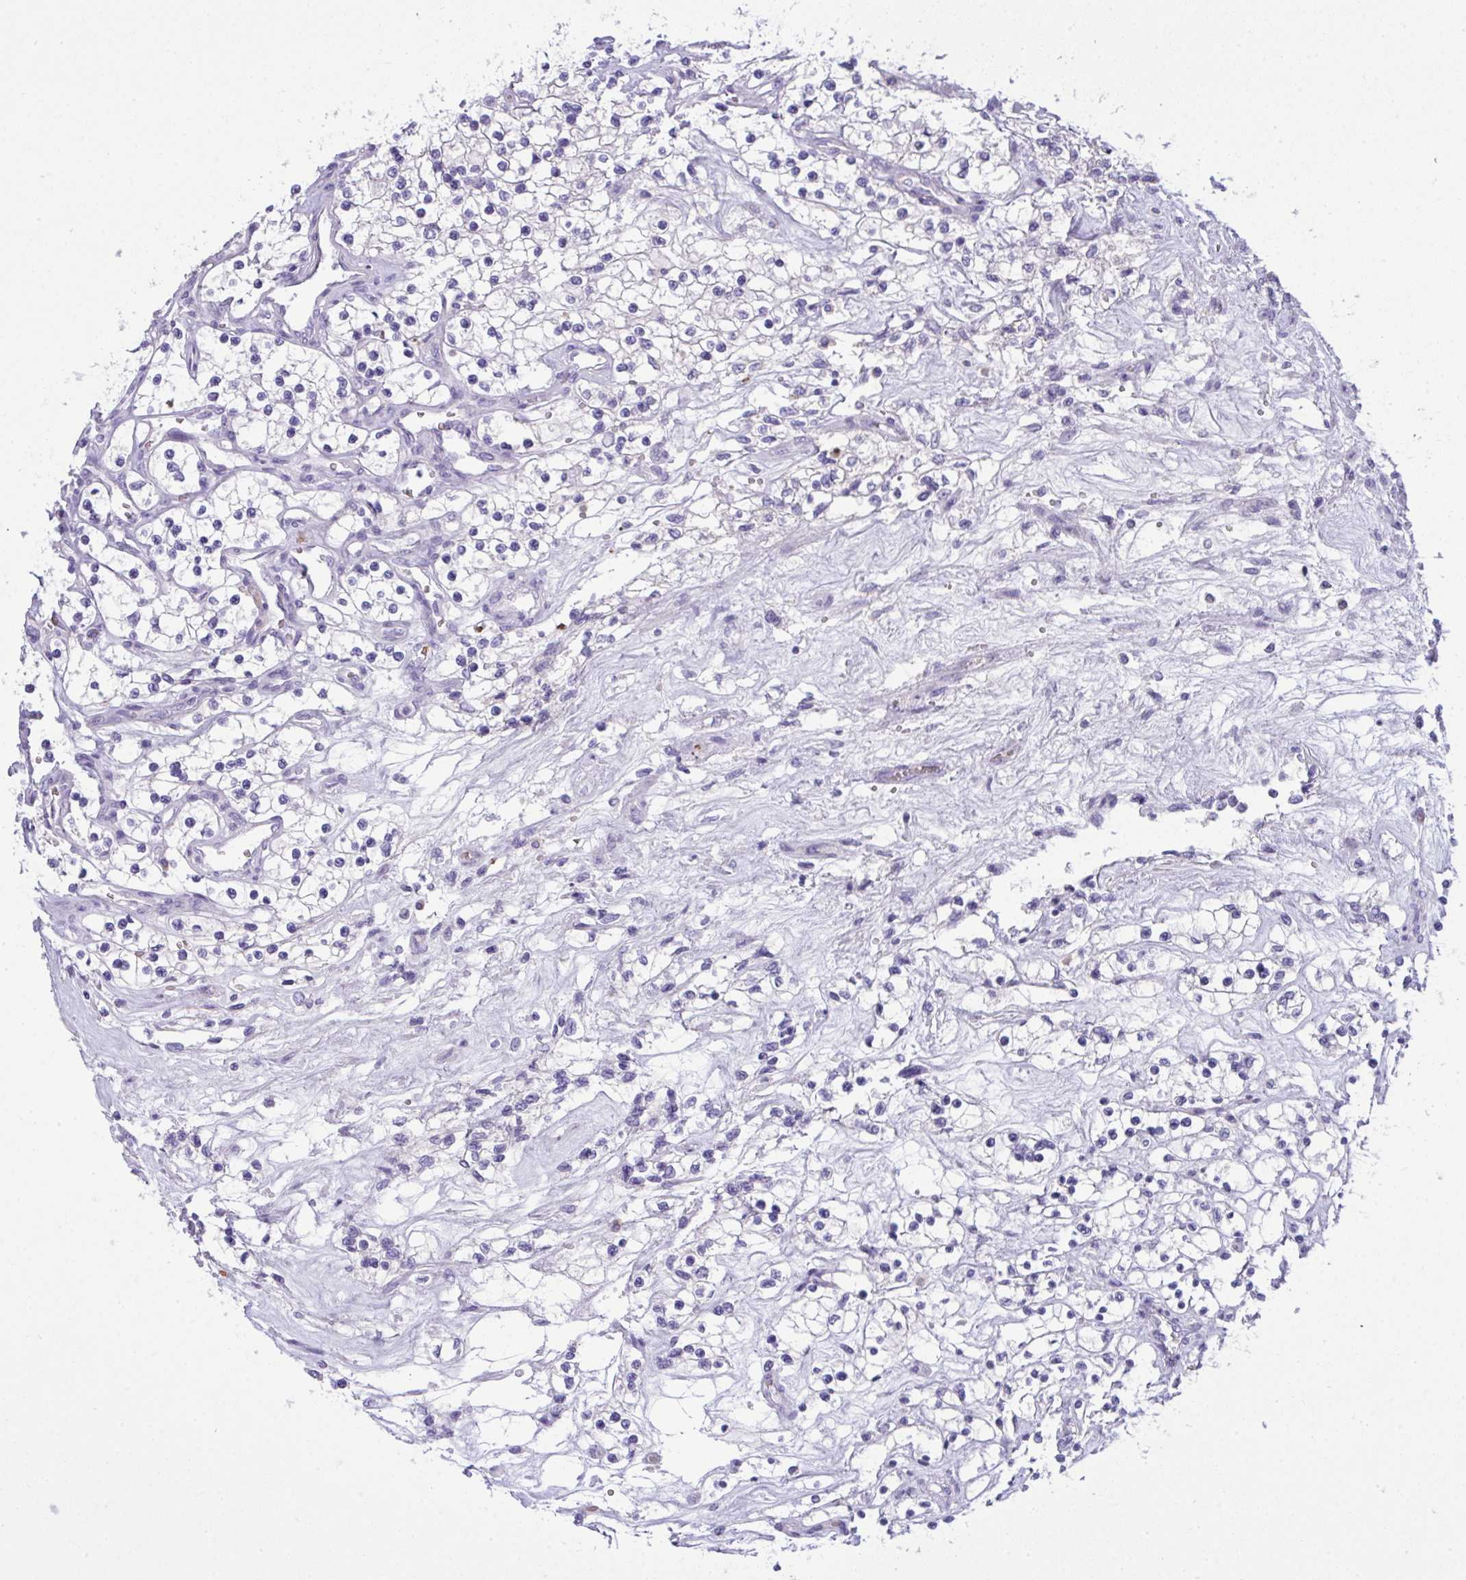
{"staining": {"intensity": "negative", "quantity": "none", "location": "none"}, "tissue": "renal cancer", "cell_type": "Tumor cells", "image_type": "cancer", "snomed": [{"axis": "morphology", "description": "Adenocarcinoma, NOS"}, {"axis": "topography", "description": "Kidney"}], "caption": "DAB immunohistochemical staining of renal adenocarcinoma exhibits no significant staining in tumor cells.", "gene": "SPTB", "patient": {"sex": "female", "age": 69}}